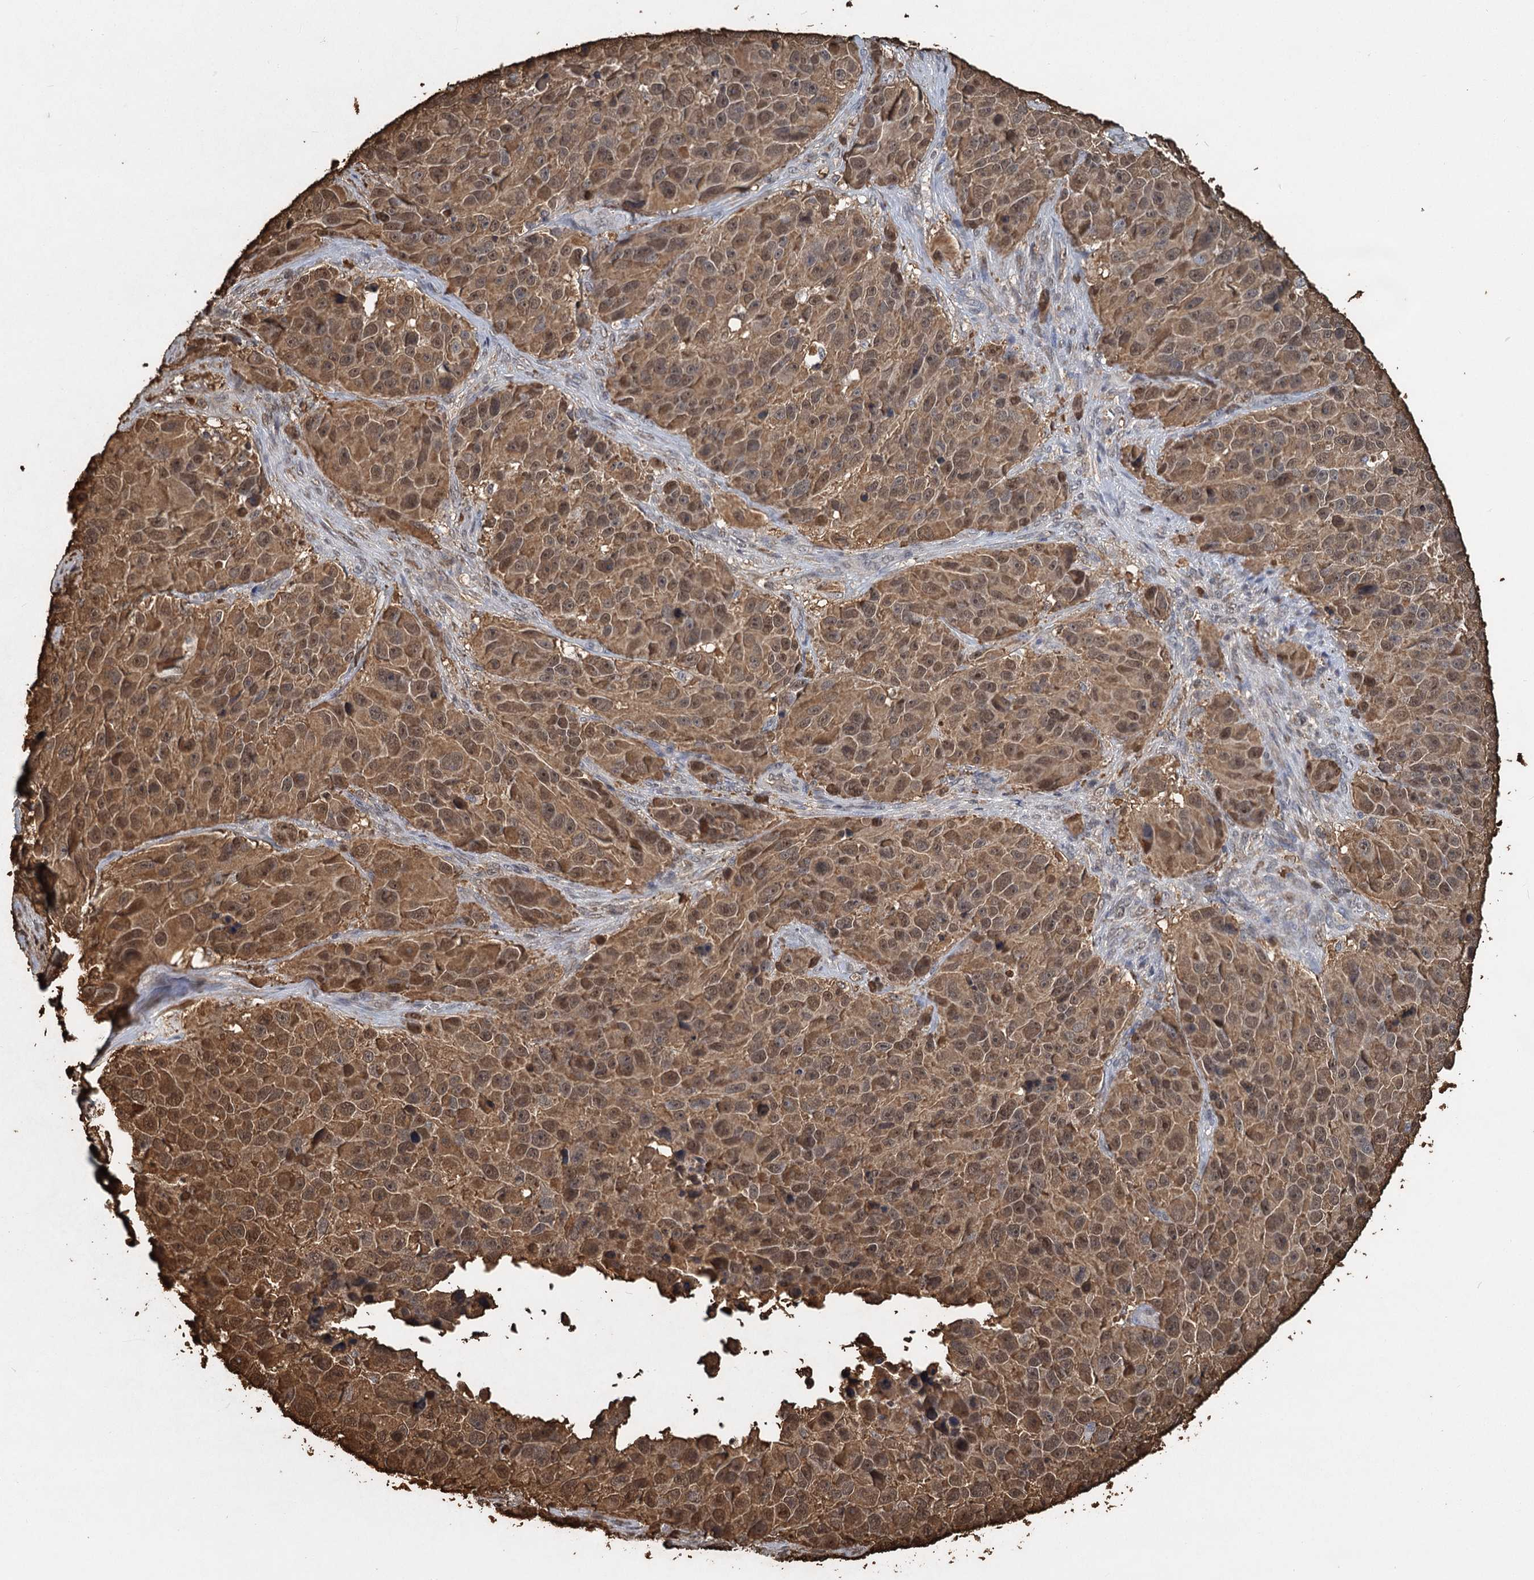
{"staining": {"intensity": "moderate", "quantity": ">75%", "location": "cytoplasmic/membranous,nuclear"}, "tissue": "melanoma", "cell_type": "Tumor cells", "image_type": "cancer", "snomed": [{"axis": "morphology", "description": "Malignant melanoma, NOS"}, {"axis": "topography", "description": "Skin"}], "caption": "This micrograph displays melanoma stained with immunohistochemistry (IHC) to label a protein in brown. The cytoplasmic/membranous and nuclear of tumor cells show moderate positivity for the protein. Nuclei are counter-stained blue.", "gene": "S100A6", "patient": {"sex": "male", "age": 84}}